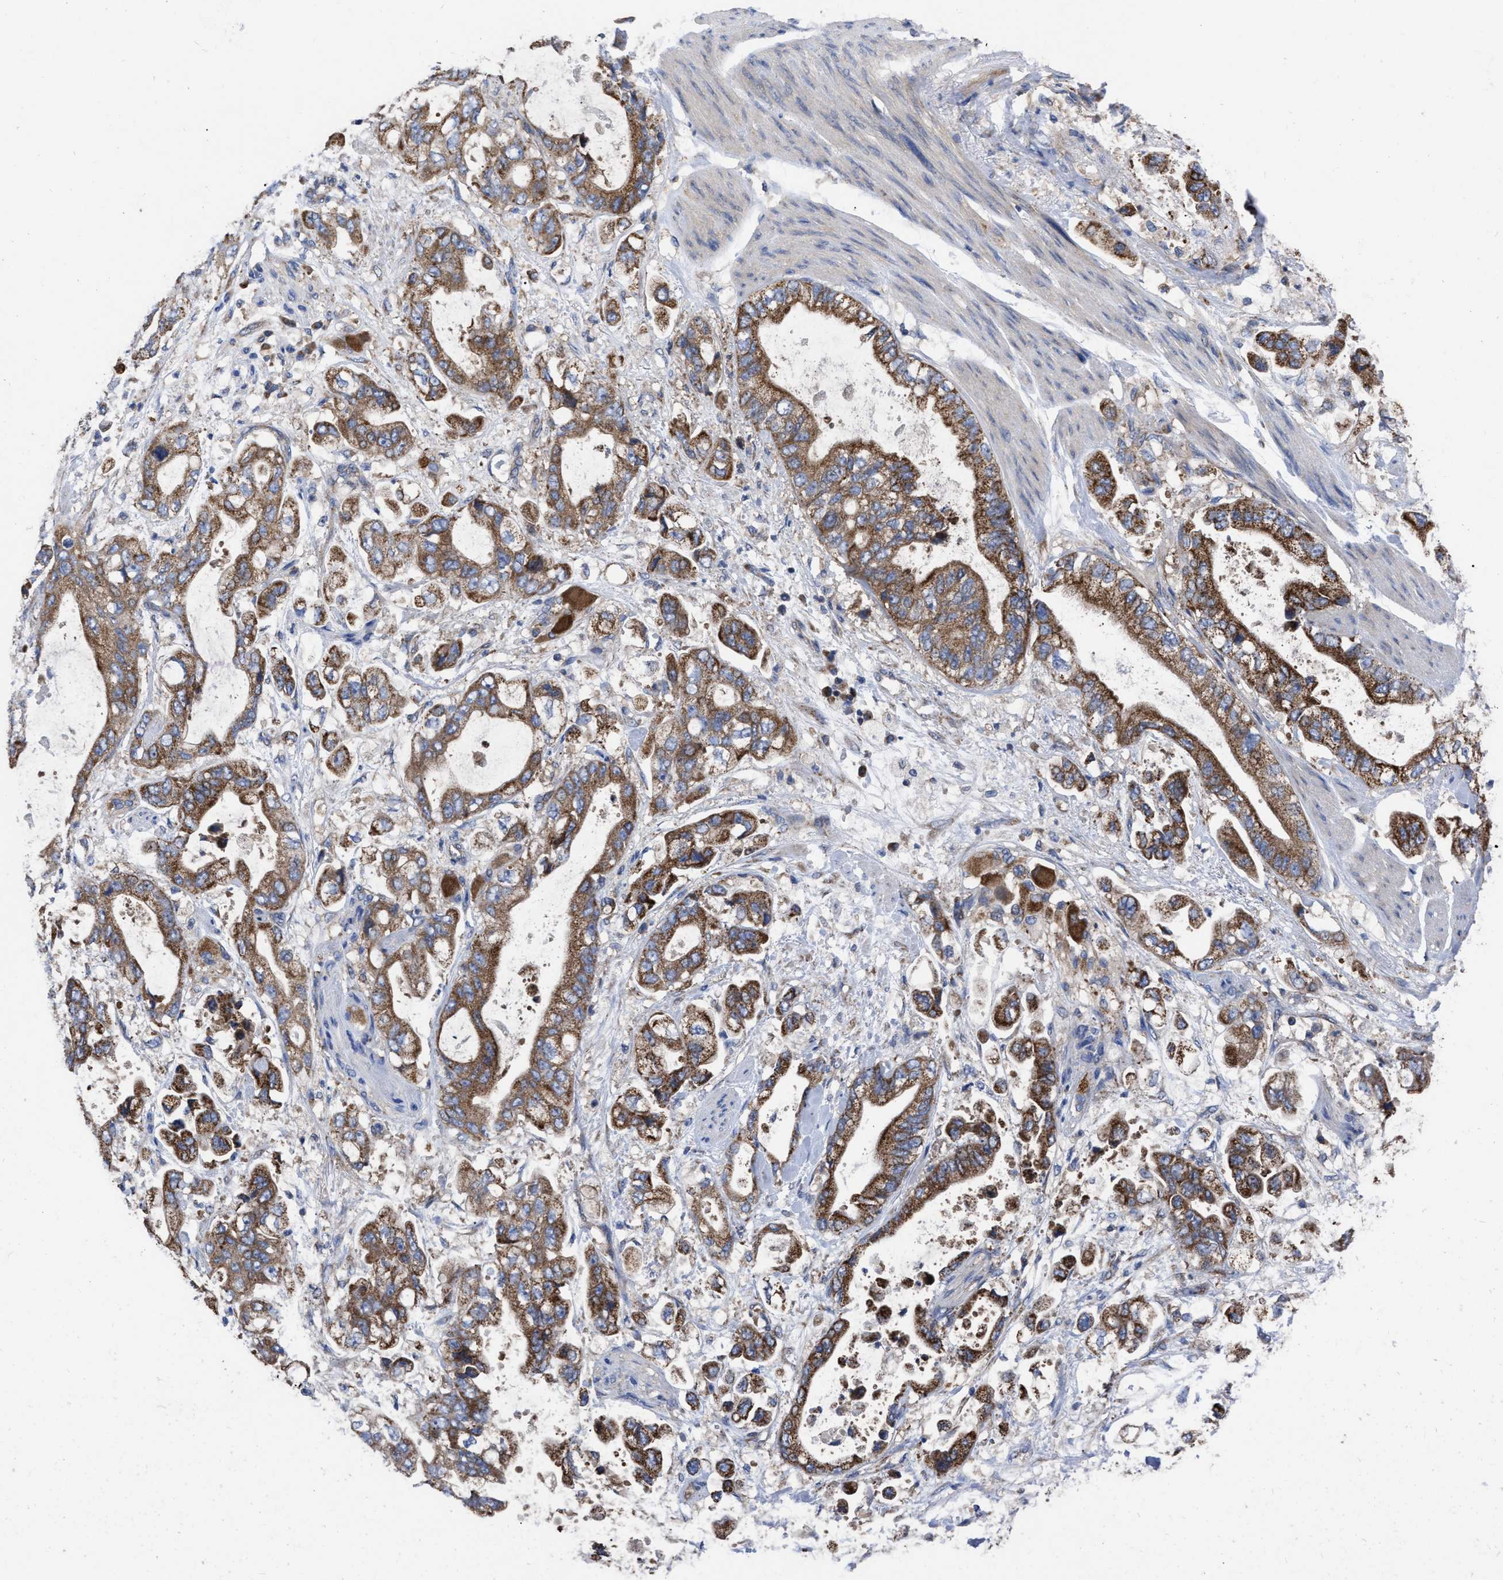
{"staining": {"intensity": "strong", "quantity": ">75%", "location": "cytoplasmic/membranous"}, "tissue": "stomach cancer", "cell_type": "Tumor cells", "image_type": "cancer", "snomed": [{"axis": "morphology", "description": "Normal tissue, NOS"}, {"axis": "morphology", "description": "Adenocarcinoma, NOS"}, {"axis": "topography", "description": "Stomach"}], "caption": "Protein expression analysis of stomach cancer (adenocarcinoma) displays strong cytoplasmic/membranous positivity in approximately >75% of tumor cells.", "gene": "CDKN2C", "patient": {"sex": "male", "age": 62}}